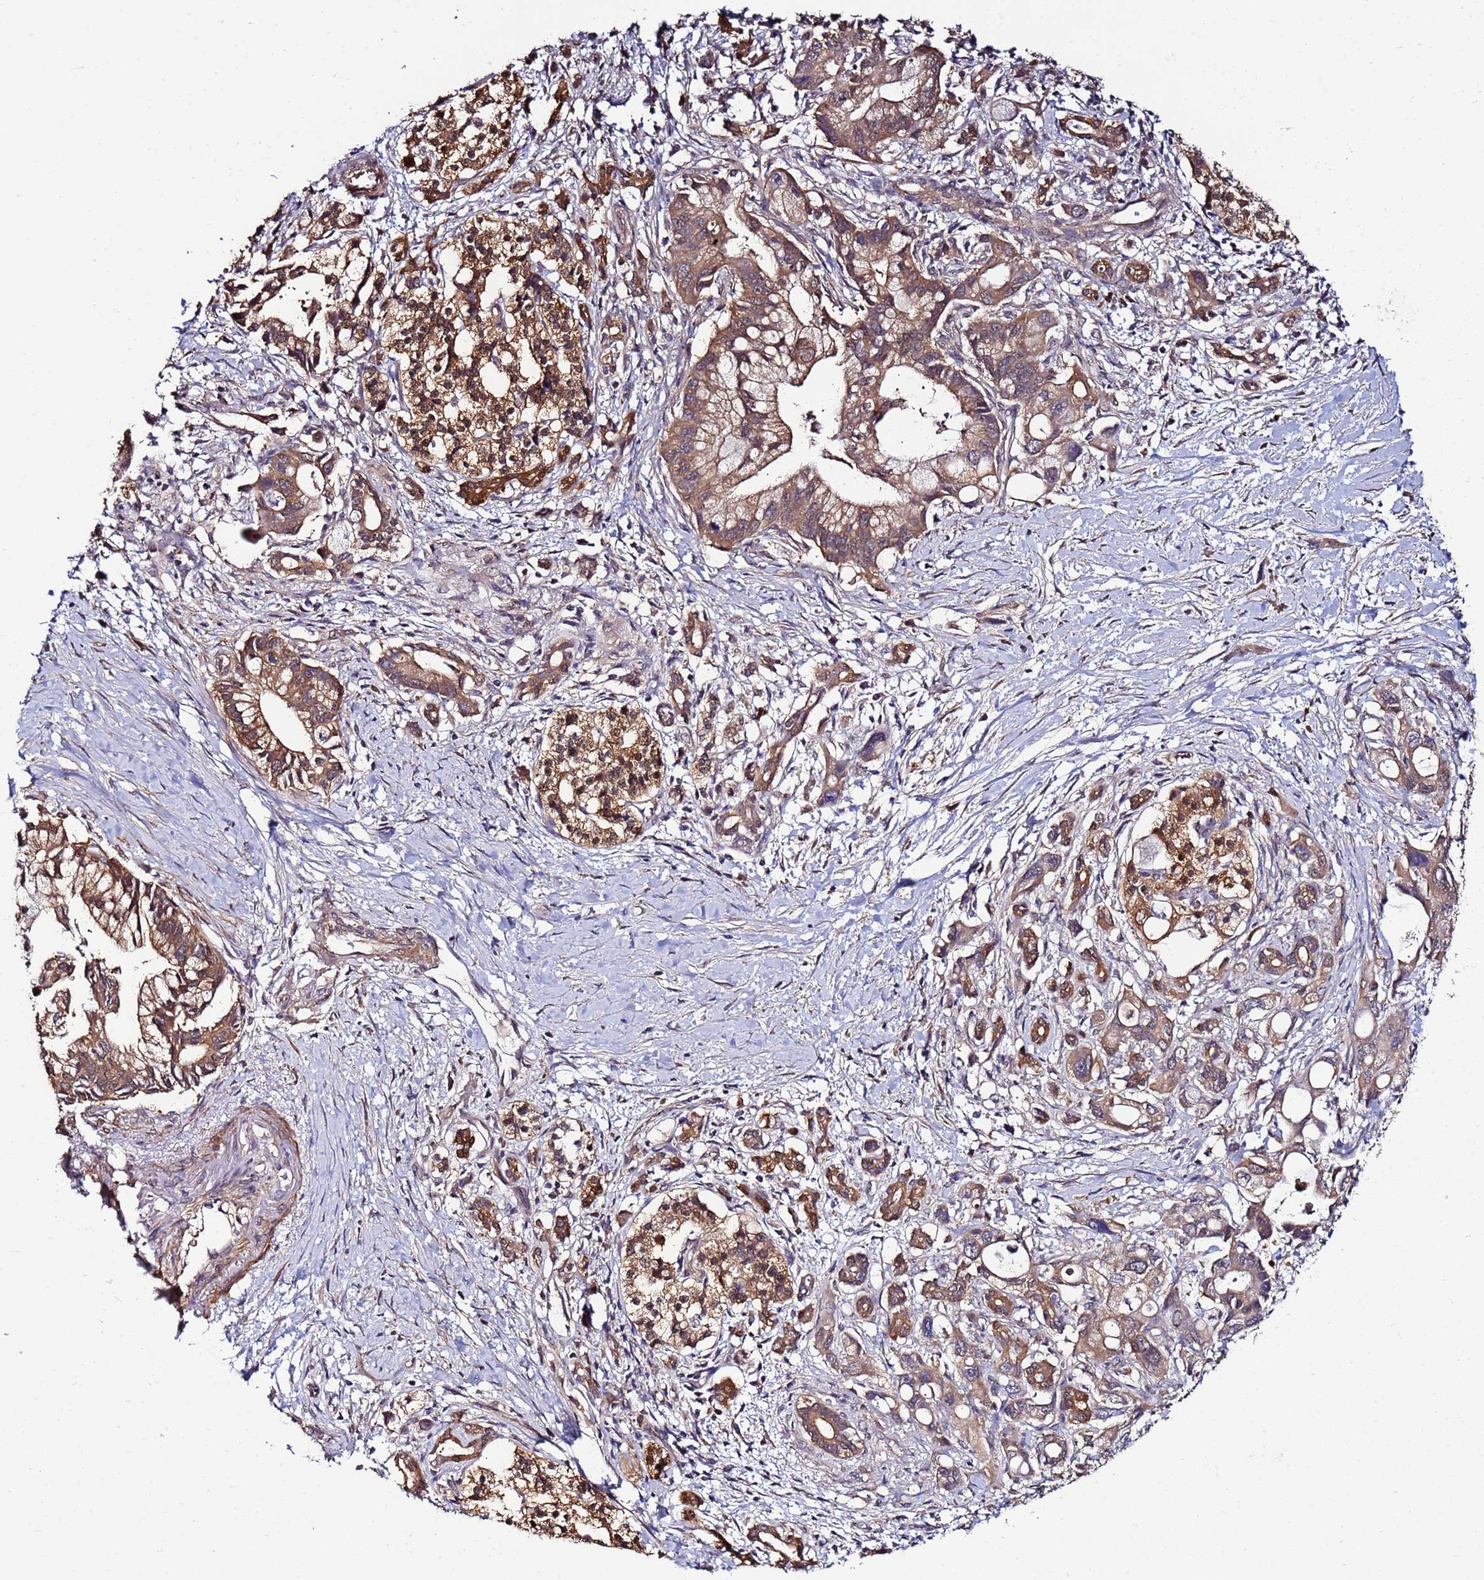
{"staining": {"intensity": "moderate", "quantity": ">75%", "location": "cytoplasmic/membranous"}, "tissue": "pancreatic cancer", "cell_type": "Tumor cells", "image_type": "cancer", "snomed": [{"axis": "morphology", "description": "Adenocarcinoma, NOS"}, {"axis": "topography", "description": "Pancreas"}], "caption": "This histopathology image exhibits IHC staining of adenocarcinoma (pancreatic), with medium moderate cytoplasmic/membranous expression in about >75% of tumor cells.", "gene": "NAXE", "patient": {"sex": "male", "age": 68}}